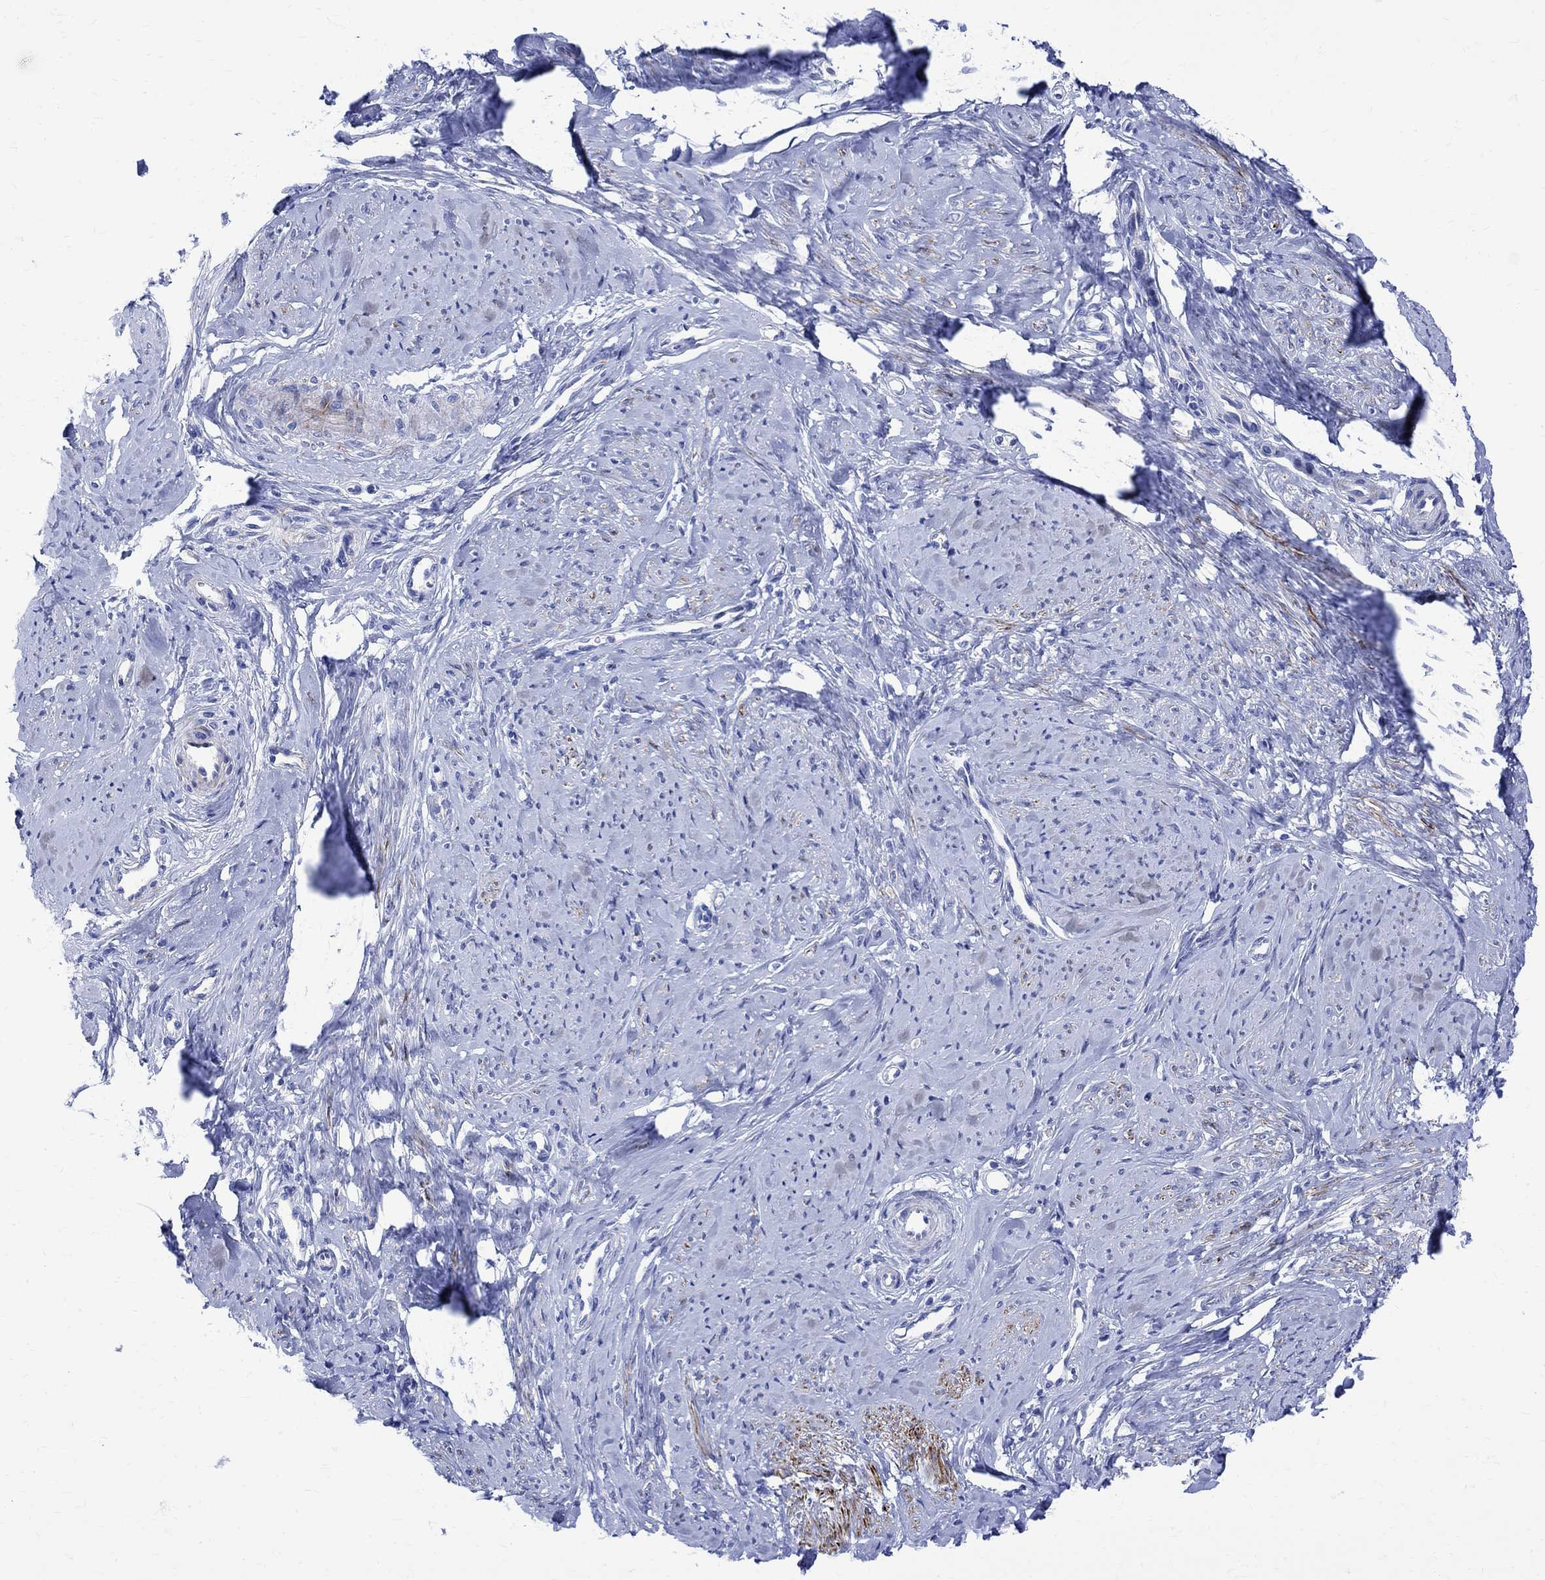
{"staining": {"intensity": "strong", "quantity": "25%-75%", "location": "cytoplasmic/membranous"}, "tissue": "smooth muscle", "cell_type": "Smooth muscle cells", "image_type": "normal", "snomed": [{"axis": "morphology", "description": "Normal tissue, NOS"}, {"axis": "topography", "description": "Smooth muscle"}], "caption": "Human smooth muscle stained with a brown dye shows strong cytoplasmic/membranous positive expression in approximately 25%-75% of smooth muscle cells.", "gene": "PARVB", "patient": {"sex": "female", "age": 48}}